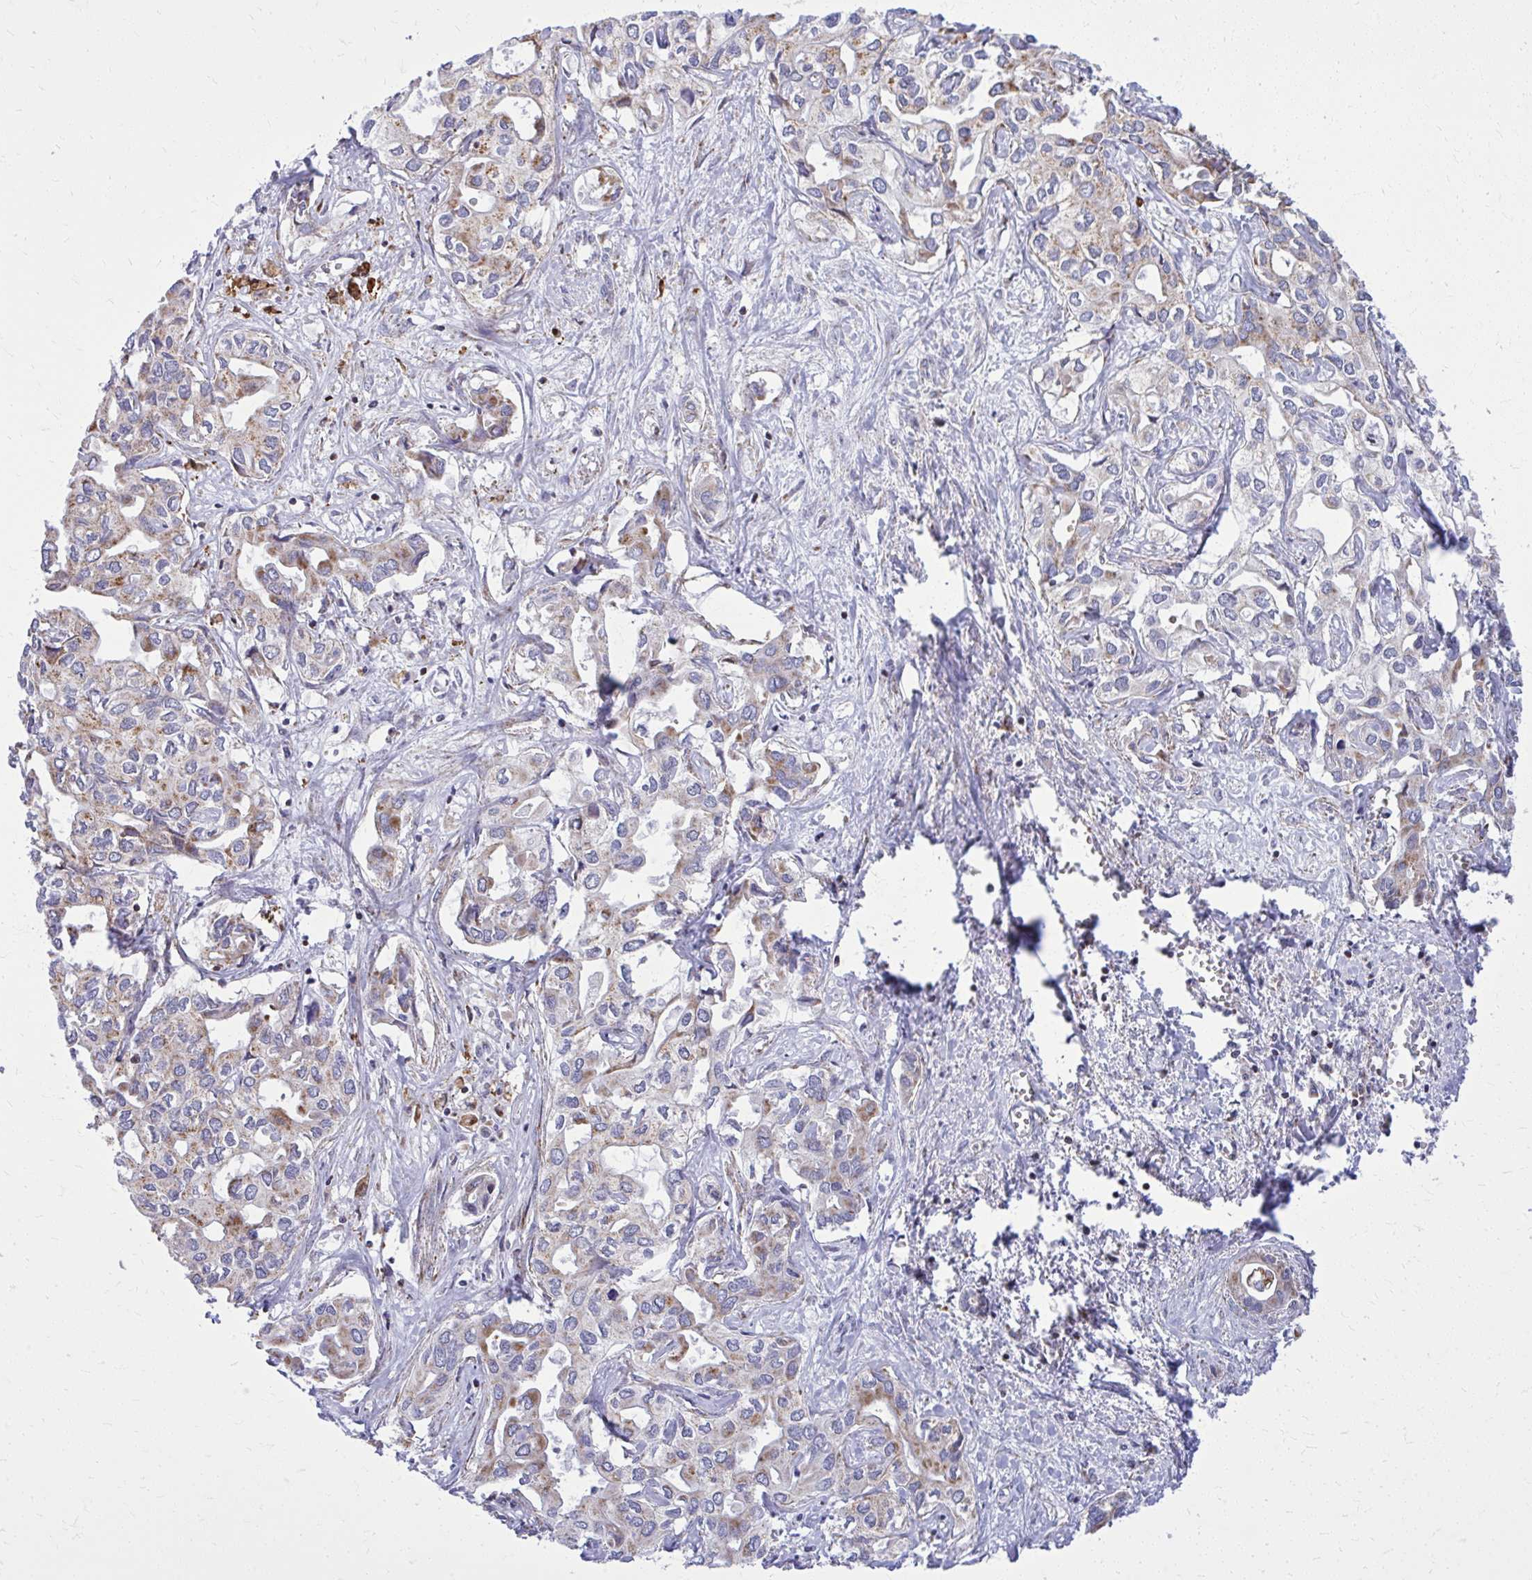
{"staining": {"intensity": "moderate", "quantity": "25%-75%", "location": "cytoplasmic/membranous"}, "tissue": "liver cancer", "cell_type": "Tumor cells", "image_type": "cancer", "snomed": [{"axis": "morphology", "description": "Cholangiocarcinoma"}, {"axis": "topography", "description": "Liver"}], "caption": "This is a micrograph of IHC staining of cholangiocarcinoma (liver), which shows moderate staining in the cytoplasmic/membranous of tumor cells.", "gene": "ZNF362", "patient": {"sex": "female", "age": 64}}